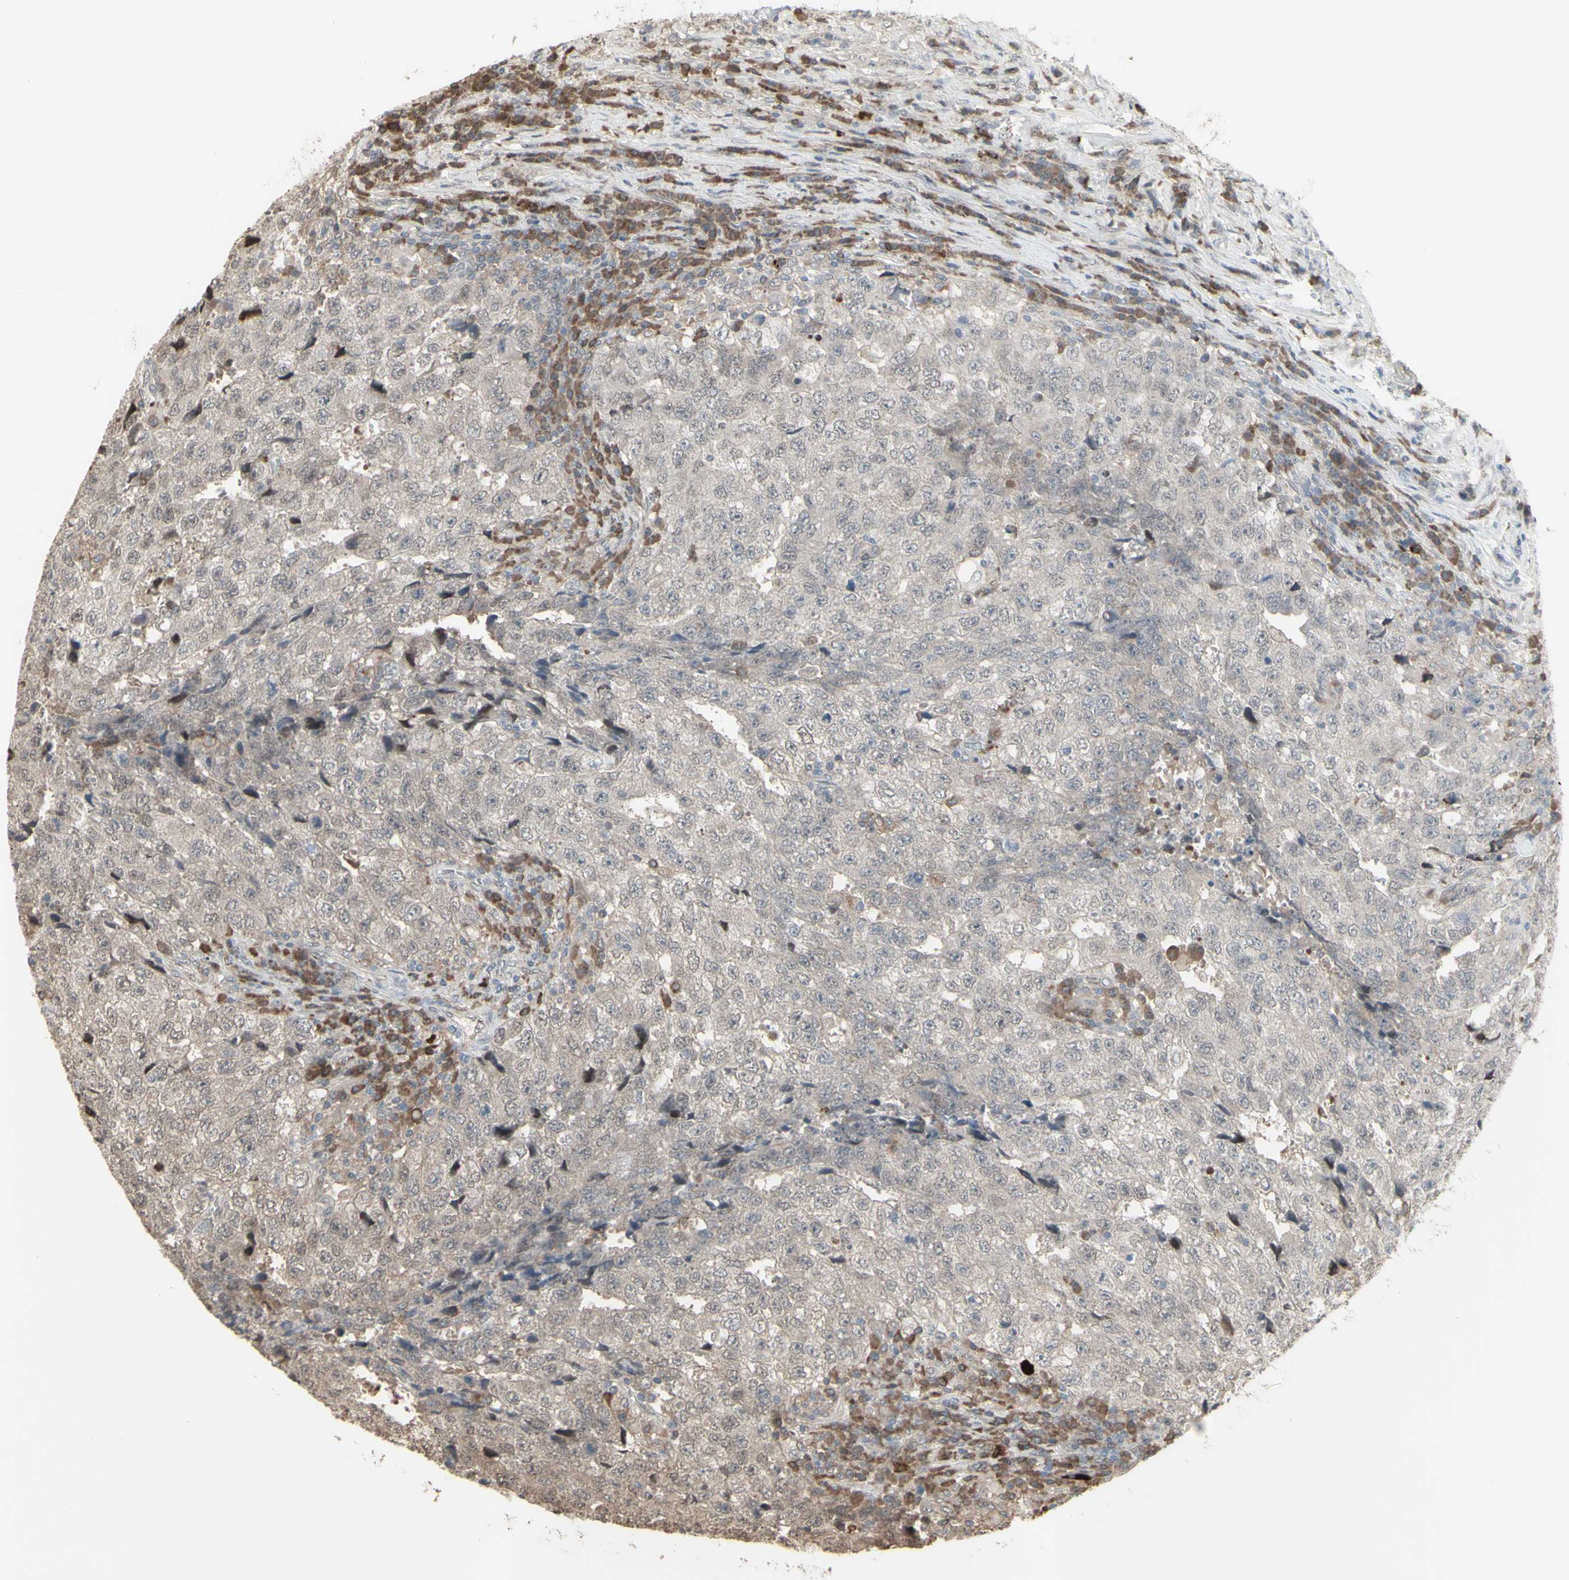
{"staining": {"intensity": "weak", "quantity": ">75%", "location": "cytoplasmic/membranous"}, "tissue": "testis cancer", "cell_type": "Tumor cells", "image_type": "cancer", "snomed": [{"axis": "morphology", "description": "Necrosis, NOS"}, {"axis": "morphology", "description": "Carcinoma, Embryonal, NOS"}, {"axis": "topography", "description": "Testis"}], "caption": "Immunohistochemical staining of human testis embryonal carcinoma displays low levels of weak cytoplasmic/membranous staining in approximately >75% of tumor cells. (Brightfield microscopy of DAB IHC at high magnification).", "gene": "CD33", "patient": {"sex": "male", "age": 19}}